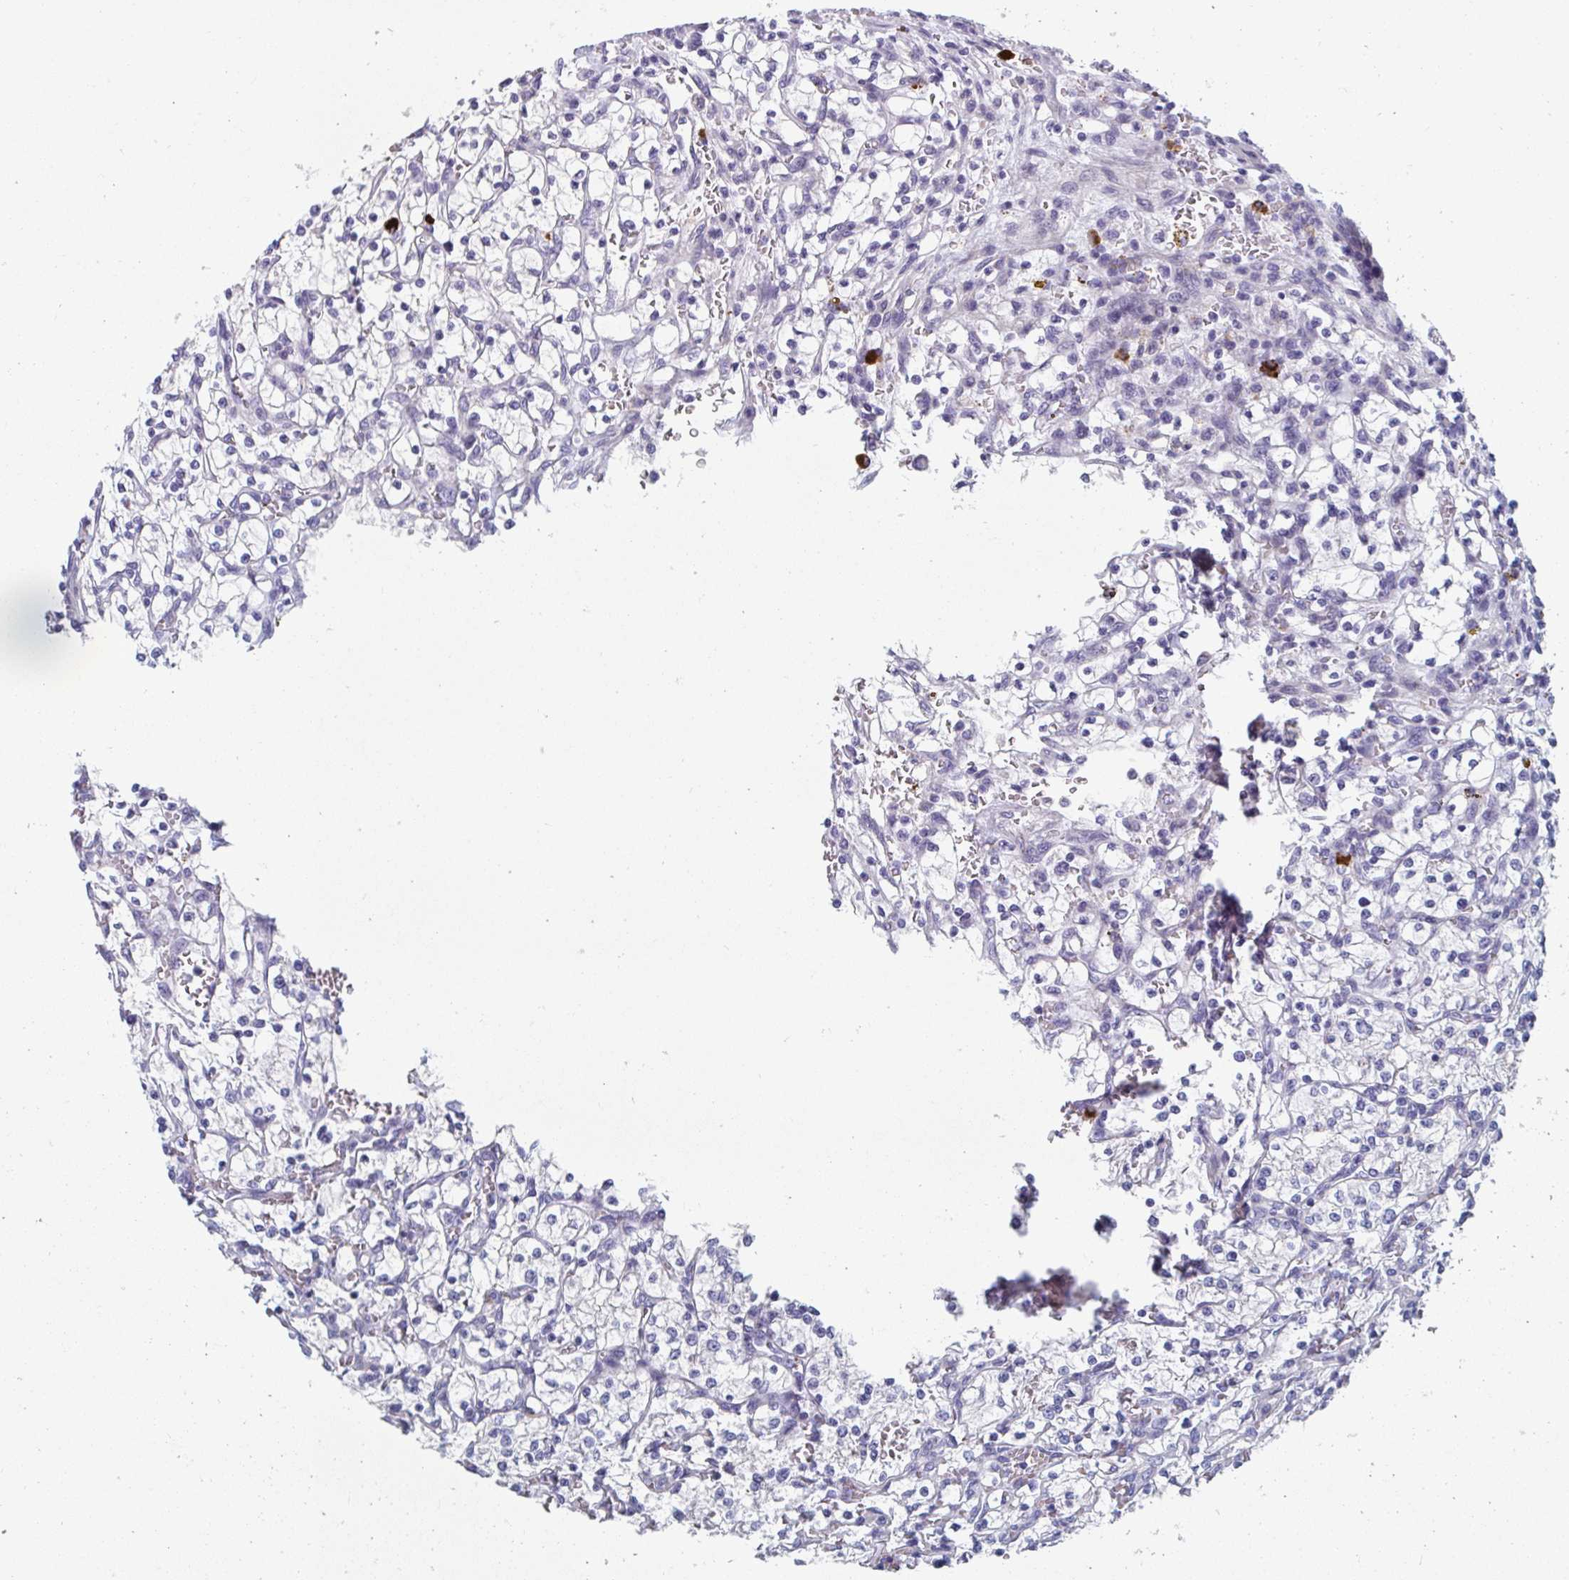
{"staining": {"intensity": "negative", "quantity": "none", "location": "none"}, "tissue": "renal cancer", "cell_type": "Tumor cells", "image_type": "cancer", "snomed": [{"axis": "morphology", "description": "Adenocarcinoma, NOS"}, {"axis": "topography", "description": "Kidney"}], "caption": "Immunohistochemical staining of adenocarcinoma (renal) displays no significant positivity in tumor cells. (Stains: DAB (3,3'-diaminobenzidine) immunohistochemistry with hematoxylin counter stain, Microscopy: brightfield microscopy at high magnification).", "gene": "EIF1AD", "patient": {"sex": "female", "age": 64}}